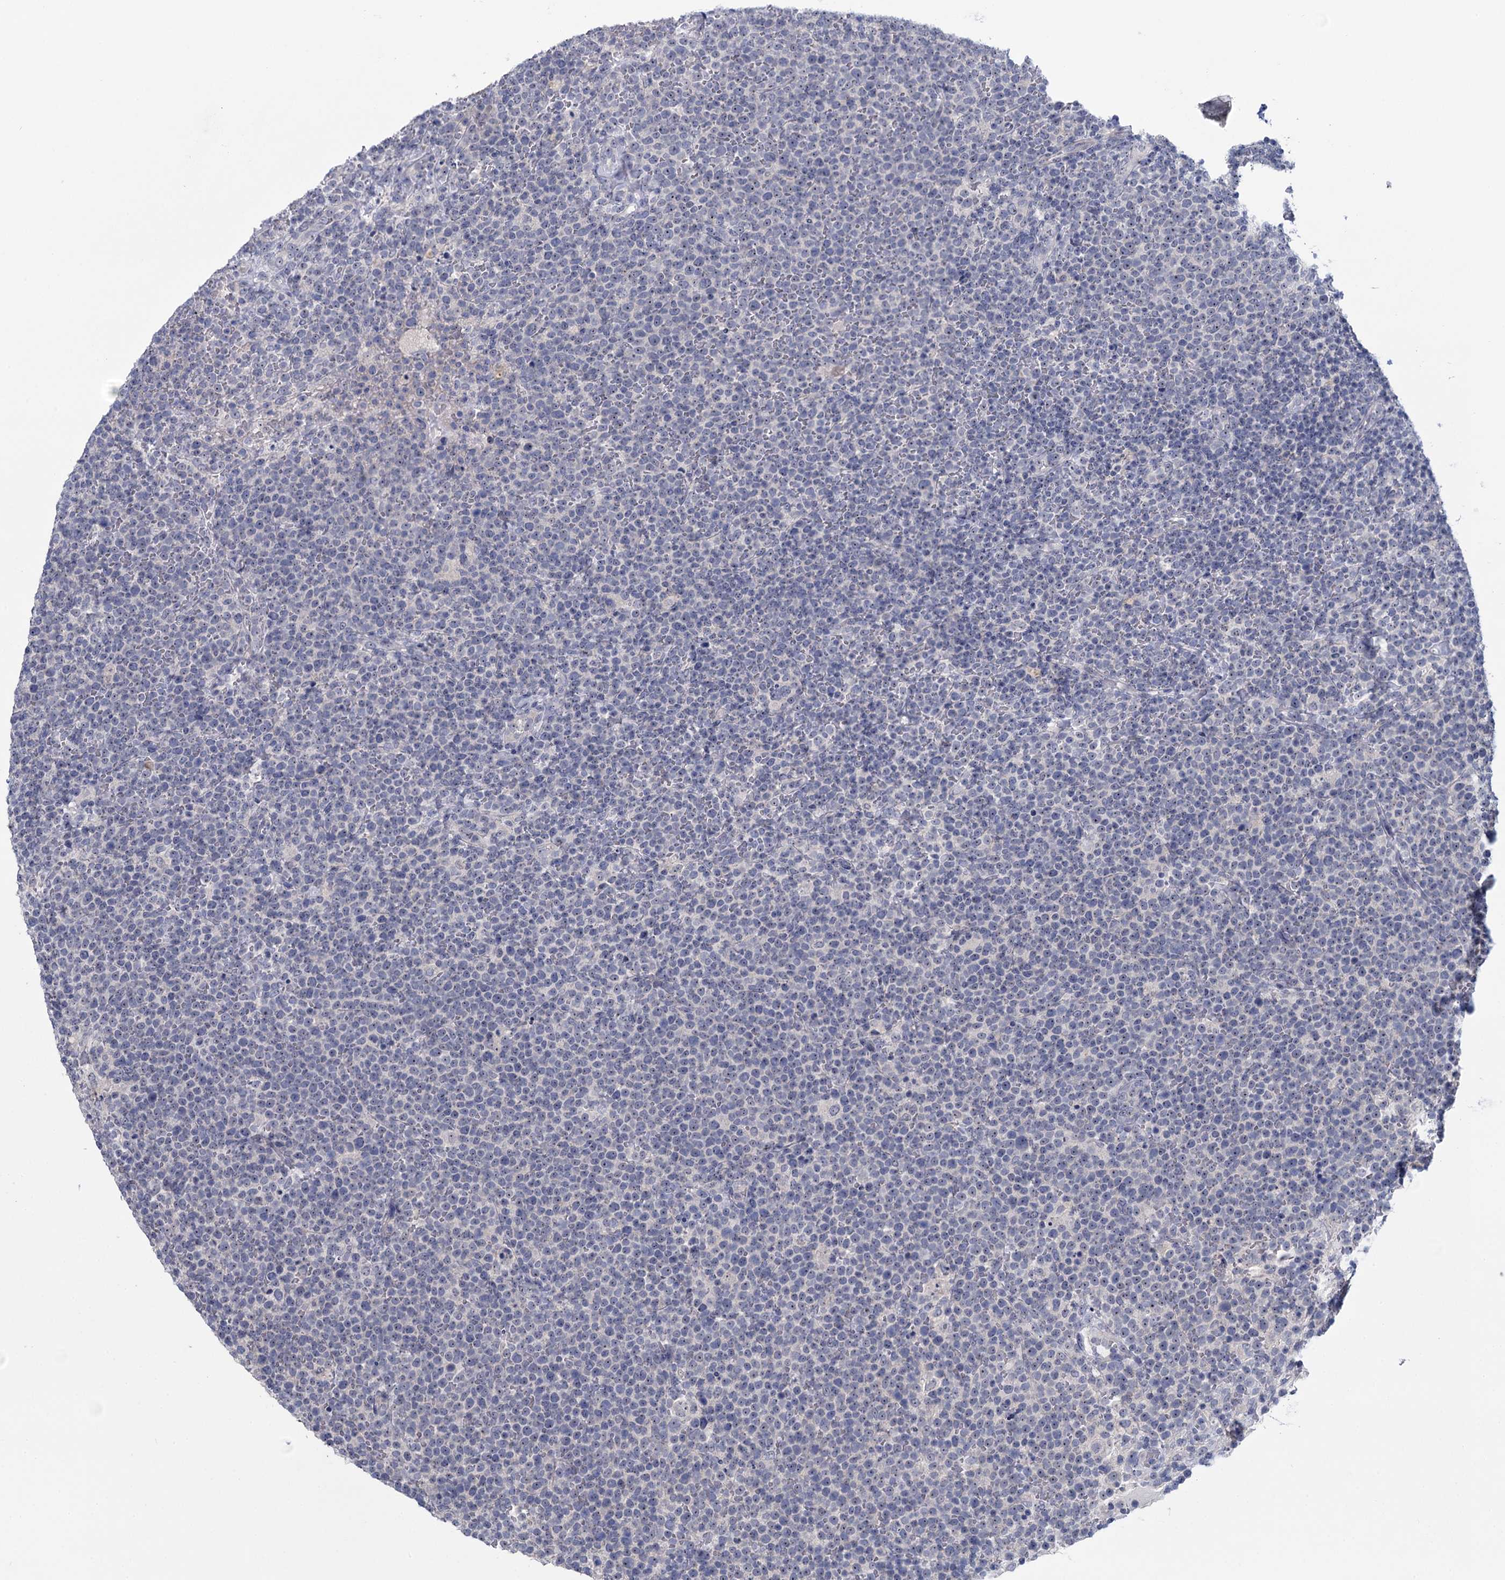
{"staining": {"intensity": "negative", "quantity": "none", "location": "none"}, "tissue": "lymphoma", "cell_type": "Tumor cells", "image_type": "cancer", "snomed": [{"axis": "morphology", "description": "Malignant lymphoma, non-Hodgkin's type, High grade"}, {"axis": "topography", "description": "Lymph node"}], "caption": "DAB immunohistochemical staining of high-grade malignant lymphoma, non-Hodgkin's type shows no significant staining in tumor cells.", "gene": "SFN", "patient": {"sex": "male", "age": 61}}